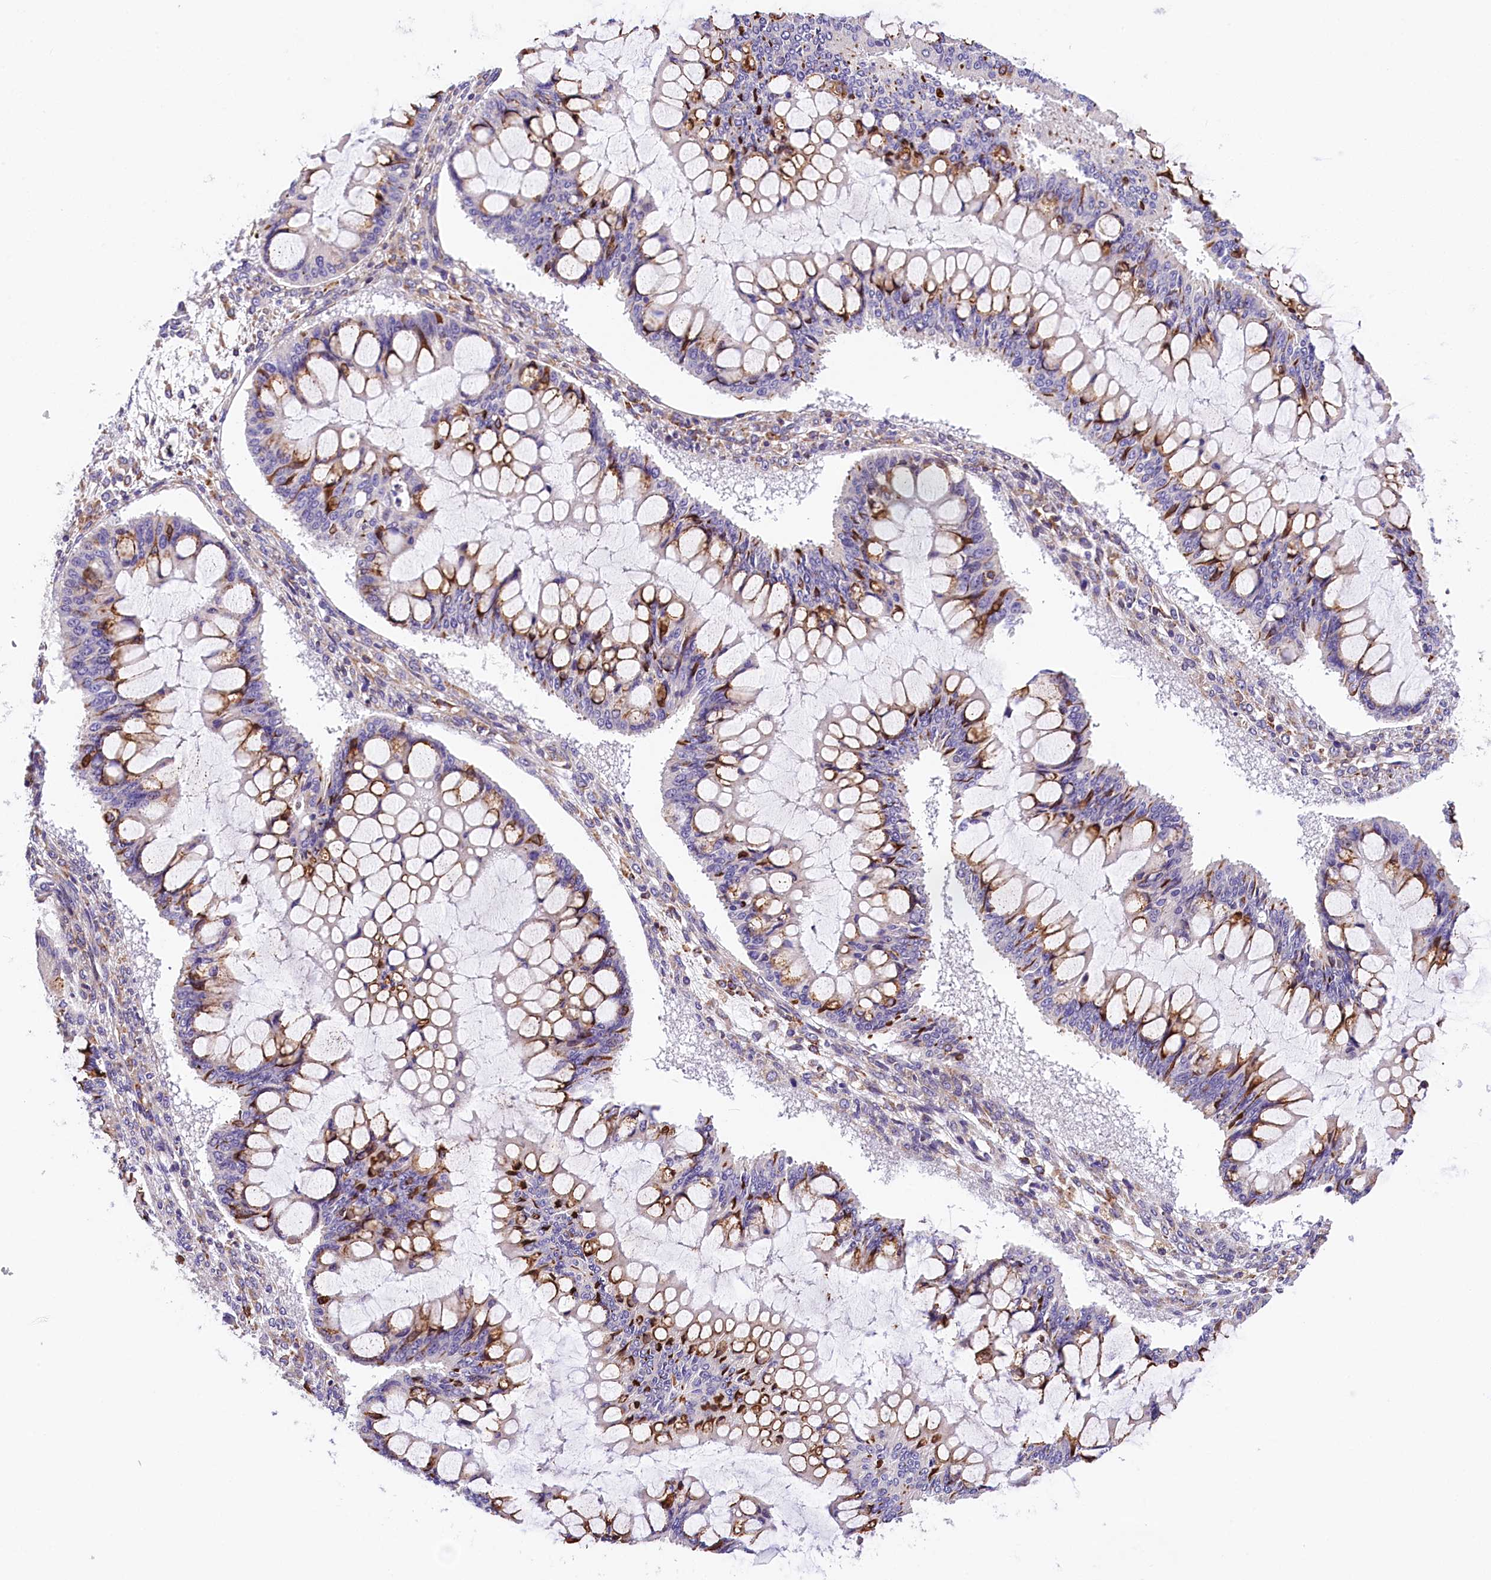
{"staining": {"intensity": "moderate", "quantity": "25%-75%", "location": "cytoplasmic/membranous"}, "tissue": "ovarian cancer", "cell_type": "Tumor cells", "image_type": "cancer", "snomed": [{"axis": "morphology", "description": "Cystadenocarcinoma, mucinous, NOS"}, {"axis": "topography", "description": "Ovary"}], "caption": "Moderate cytoplasmic/membranous positivity is appreciated in approximately 25%-75% of tumor cells in ovarian mucinous cystadenocarcinoma.", "gene": "ITGA1", "patient": {"sex": "female", "age": 73}}